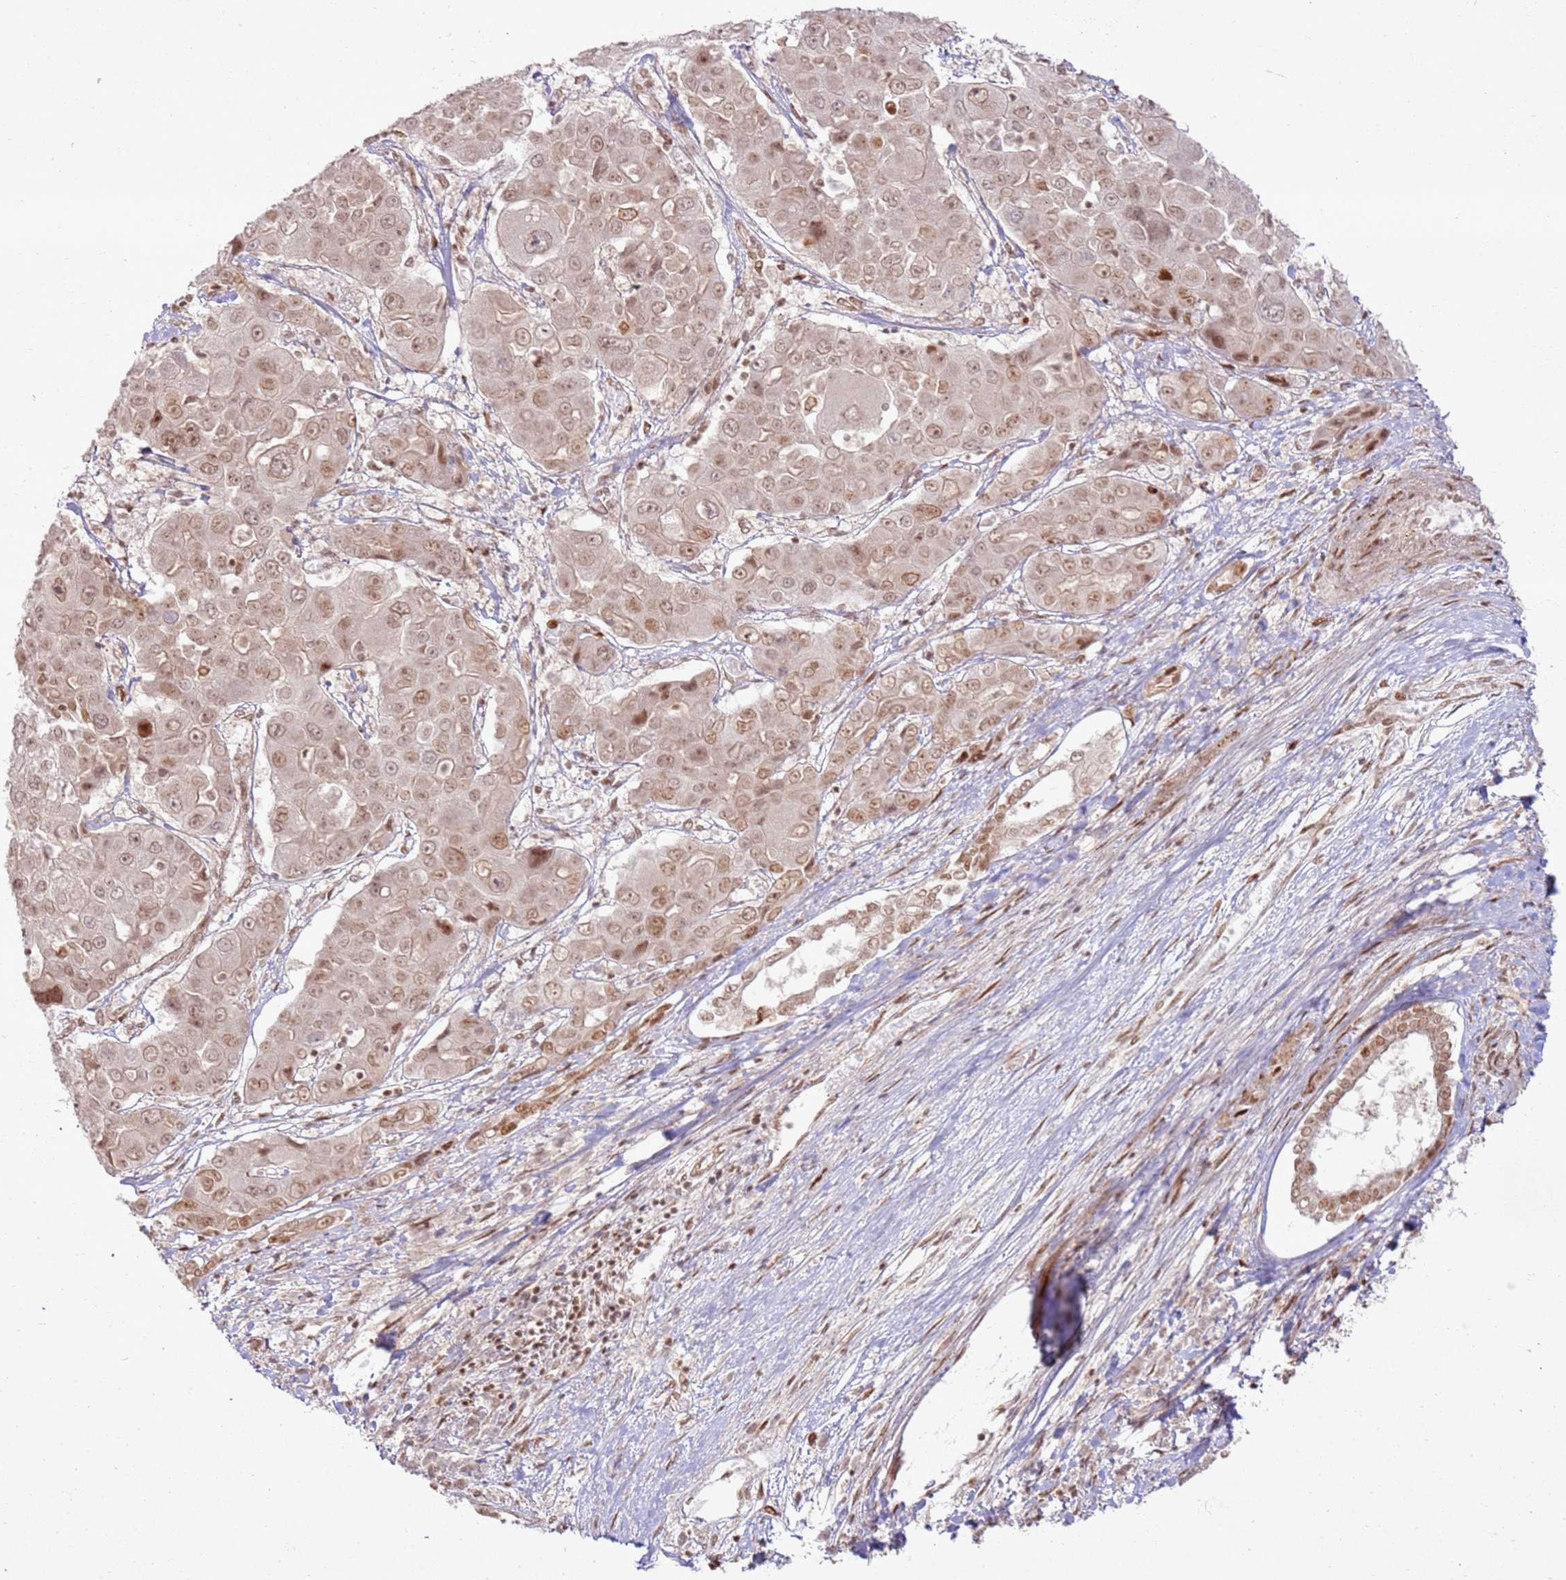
{"staining": {"intensity": "moderate", "quantity": ">75%", "location": "nuclear"}, "tissue": "liver cancer", "cell_type": "Tumor cells", "image_type": "cancer", "snomed": [{"axis": "morphology", "description": "Cholangiocarcinoma"}, {"axis": "topography", "description": "Liver"}], "caption": "Protein staining of liver cancer (cholangiocarcinoma) tissue shows moderate nuclear expression in approximately >75% of tumor cells. The protein is stained brown, and the nuclei are stained in blue (DAB (3,3'-diaminobenzidine) IHC with brightfield microscopy, high magnification).", "gene": "KLHL36", "patient": {"sex": "male", "age": 67}}